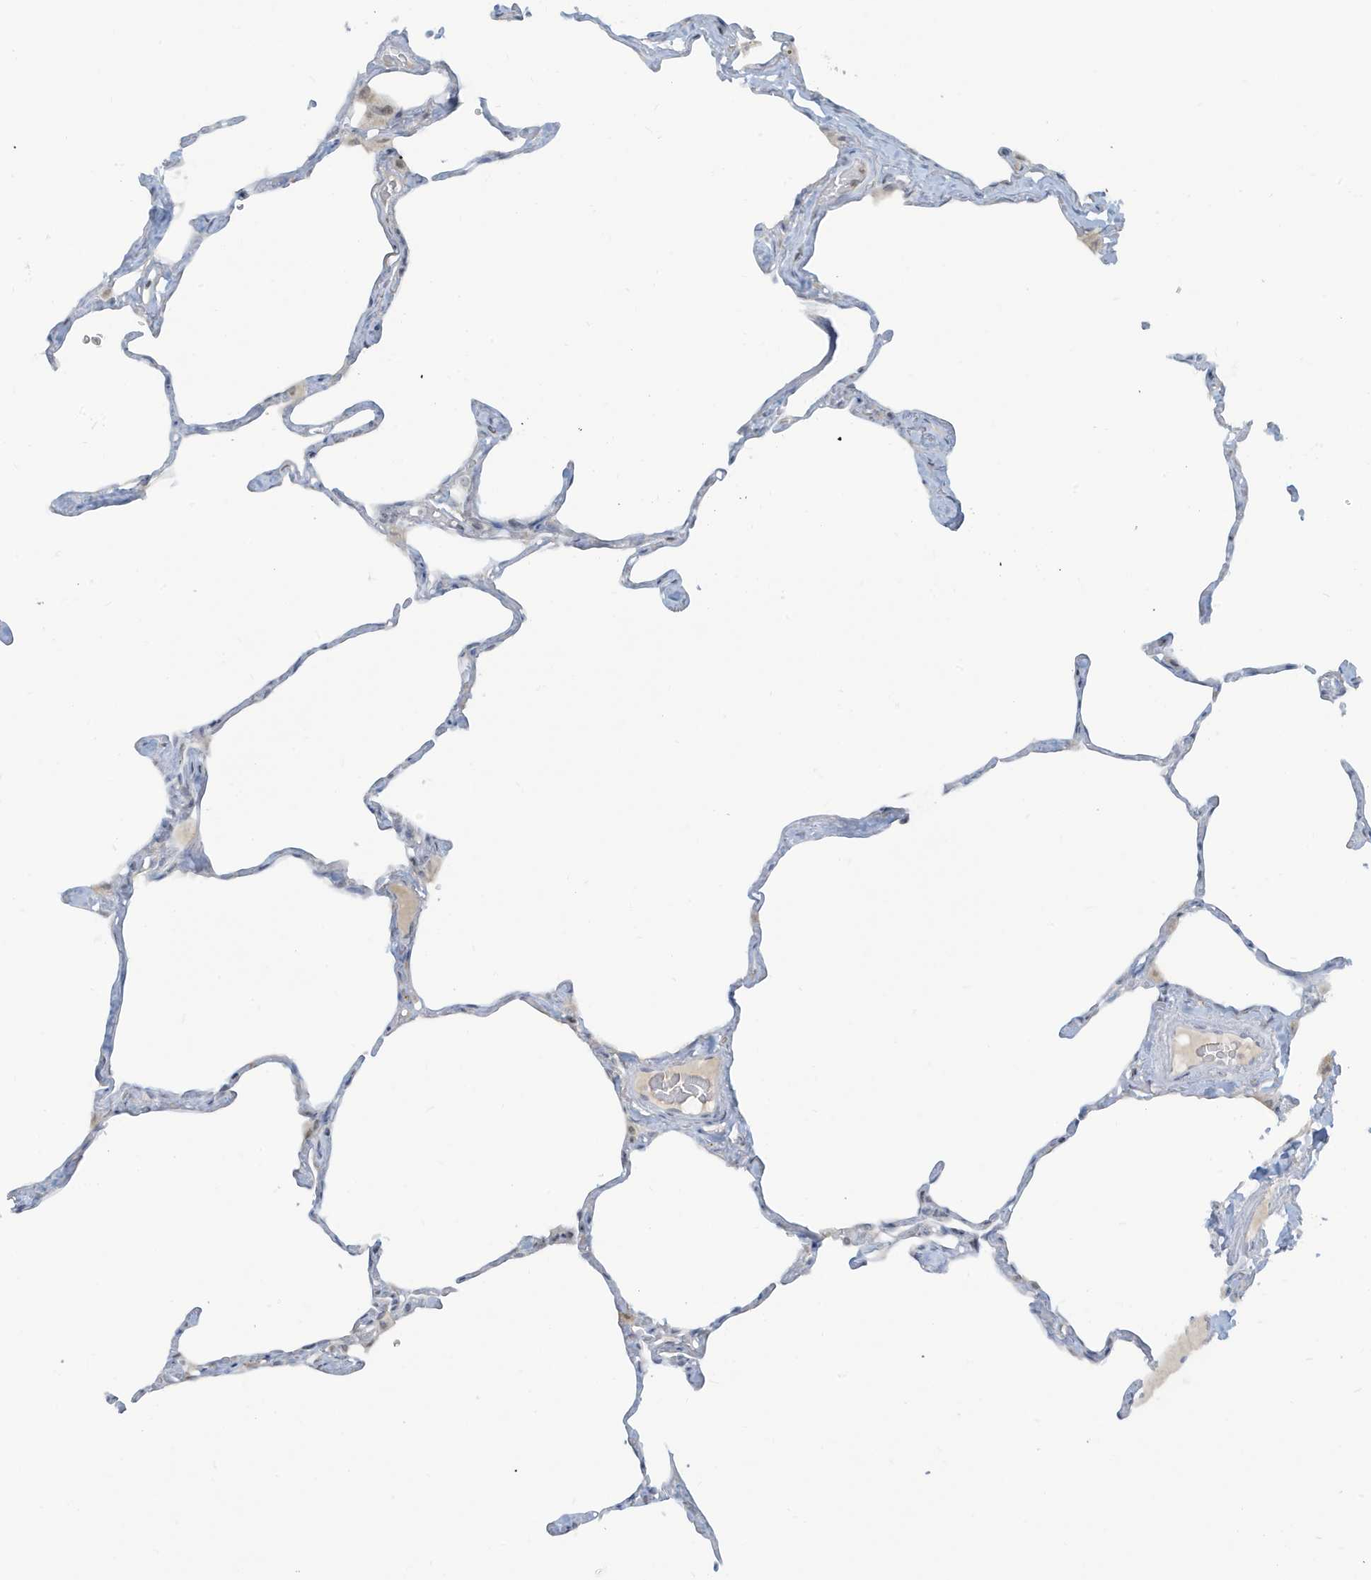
{"staining": {"intensity": "negative", "quantity": "none", "location": "none"}, "tissue": "lung", "cell_type": "Alveolar cells", "image_type": "normal", "snomed": [{"axis": "morphology", "description": "Normal tissue, NOS"}, {"axis": "topography", "description": "Lung"}], "caption": "Micrograph shows no protein staining in alveolar cells of benign lung.", "gene": "PRRT3", "patient": {"sex": "male", "age": 65}}